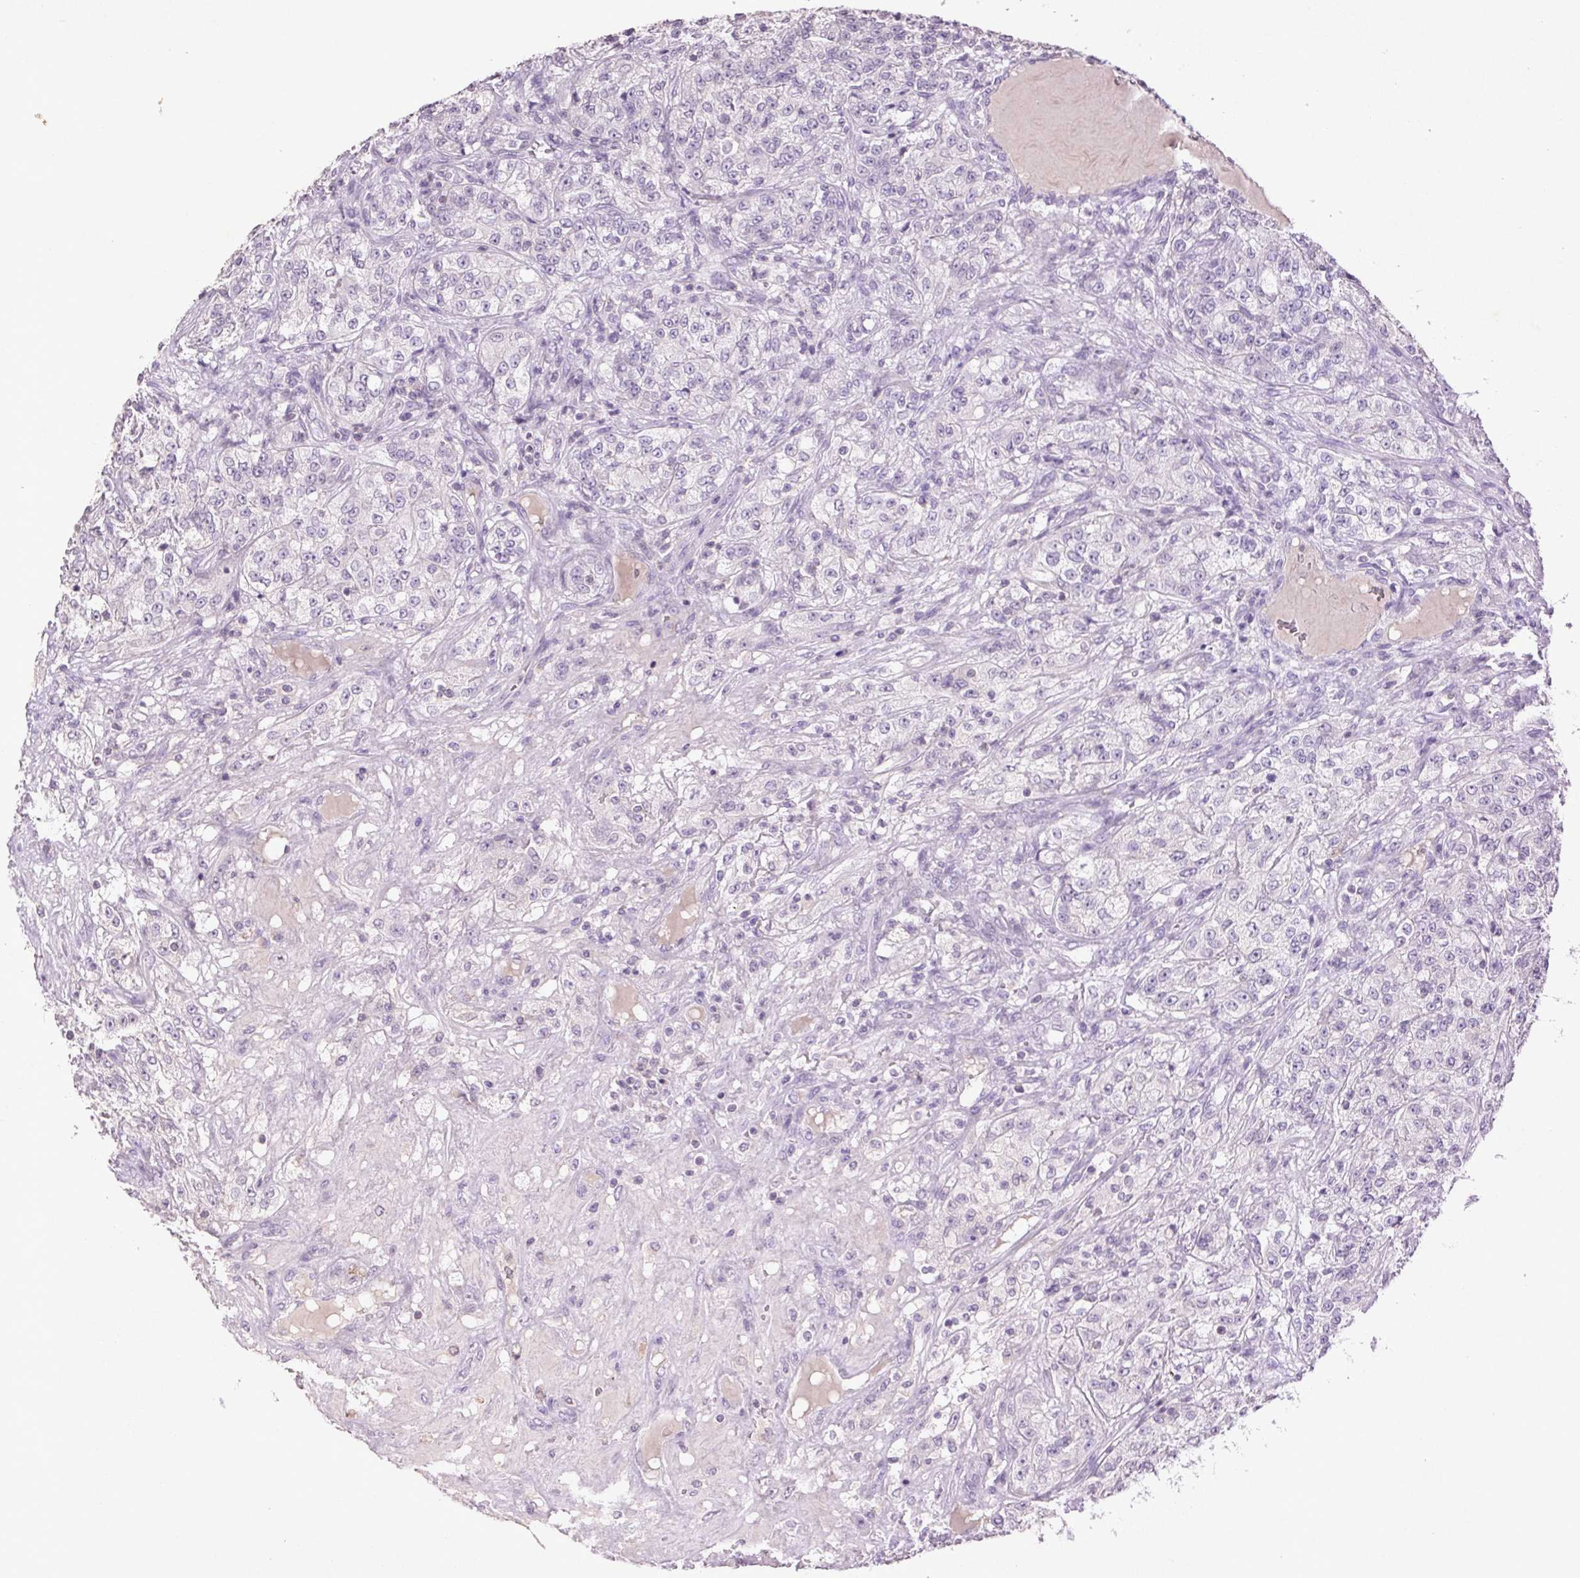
{"staining": {"intensity": "negative", "quantity": "none", "location": "none"}, "tissue": "renal cancer", "cell_type": "Tumor cells", "image_type": "cancer", "snomed": [{"axis": "morphology", "description": "Adenocarcinoma, NOS"}, {"axis": "topography", "description": "Kidney"}], "caption": "High magnification brightfield microscopy of renal cancer (adenocarcinoma) stained with DAB (brown) and counterstained with hematoxylin (blue): tumor cells show no significant staining.", "gene": "FNDC7", "patient": {"sex": "female", "age": 63}}